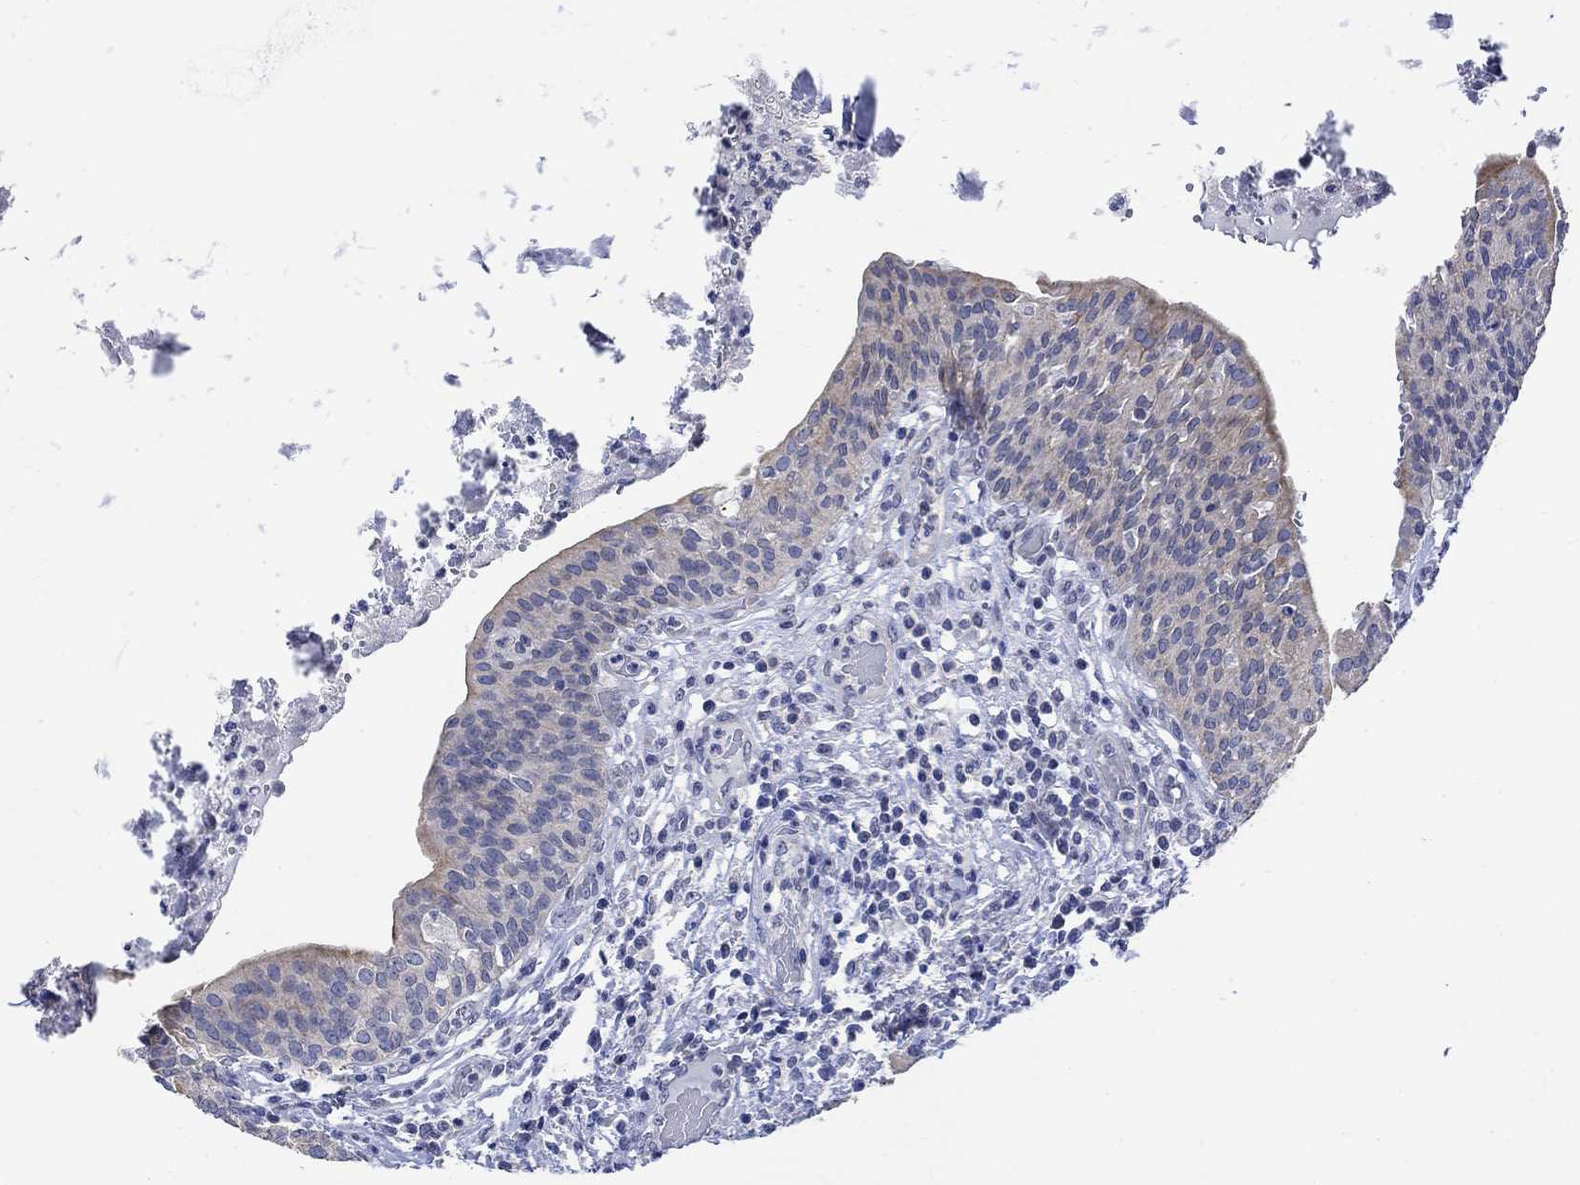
{"staining": {"intensity": "moderate", "quantity": "<25%", "location": "cytoplasmic/membranous"}, "tissue": "urinary bladder", "cell_type": "Urothelial cells", "image_type": "normal", "snomed": [{"axis": "morphology", "description": "Normal tissue, NOS"}, {"axis": "topography", "description": "Urinary bladder"}], "caption": "Immunohistochemical staining of benign urinary bladder exhibits <25% levels of moderate cytoplasmic/membranous protein positivity in about <25% of urothelial cells.", "gene": "AGRP", "patient": {"sex": "male", "age": 66}}